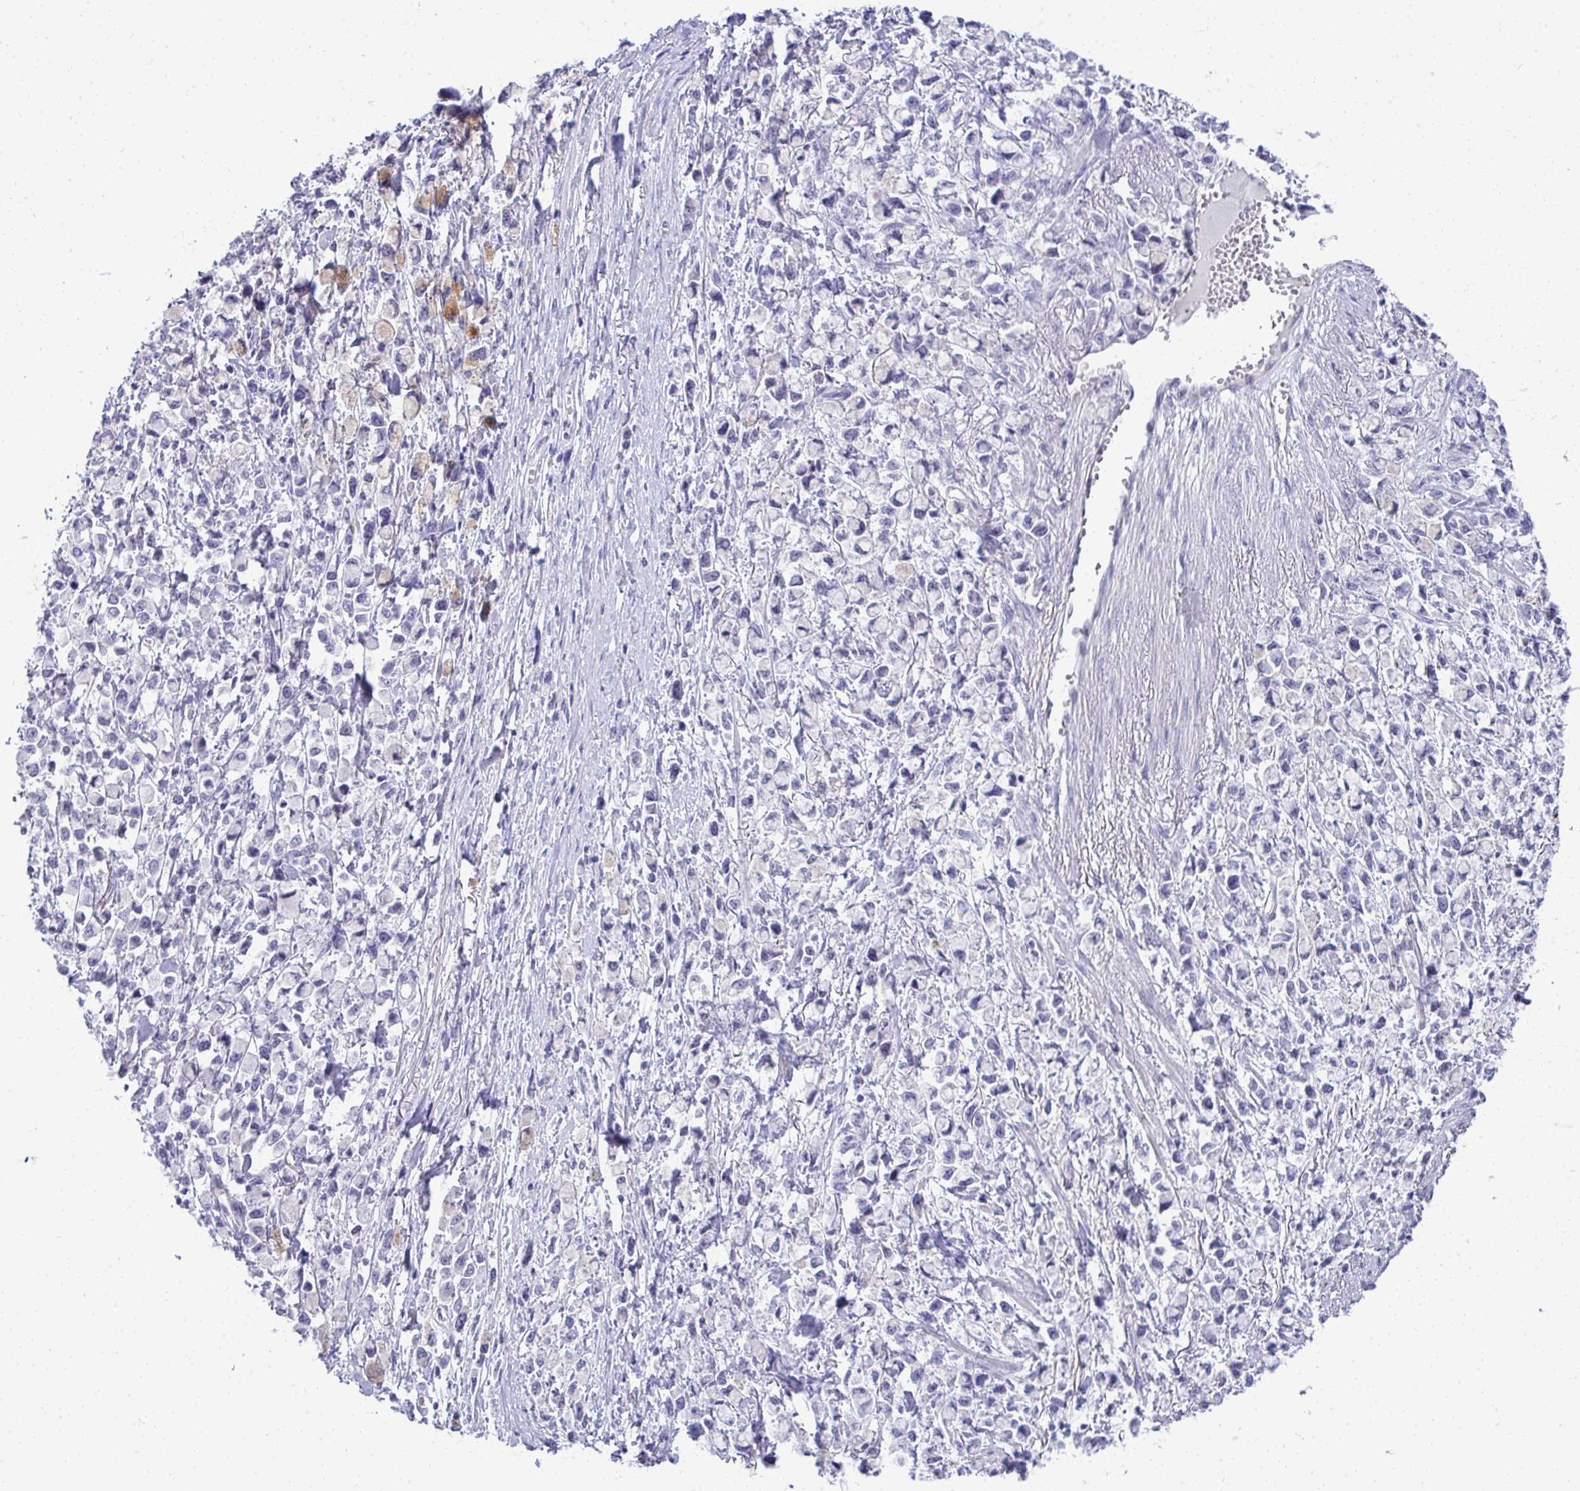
{"staining": {"intensity": "negative", "quantity": "none", "location": "none"}, "tissue": "stomach cancer", "cell_type": "Tumor cells", "image_type": "cancer", "snomed": [{"axis": "morphology", "description": "Adenocarcinoma, NOS"}, {"axis": "topography", "description": "Stomach"}], "caption": "Immunohistochemical staining of stomach adenocarcinoma displays no significant expression in tumor cells.", "gene": "TMEM82", "patient": {"sex": "female", "age": 81}}